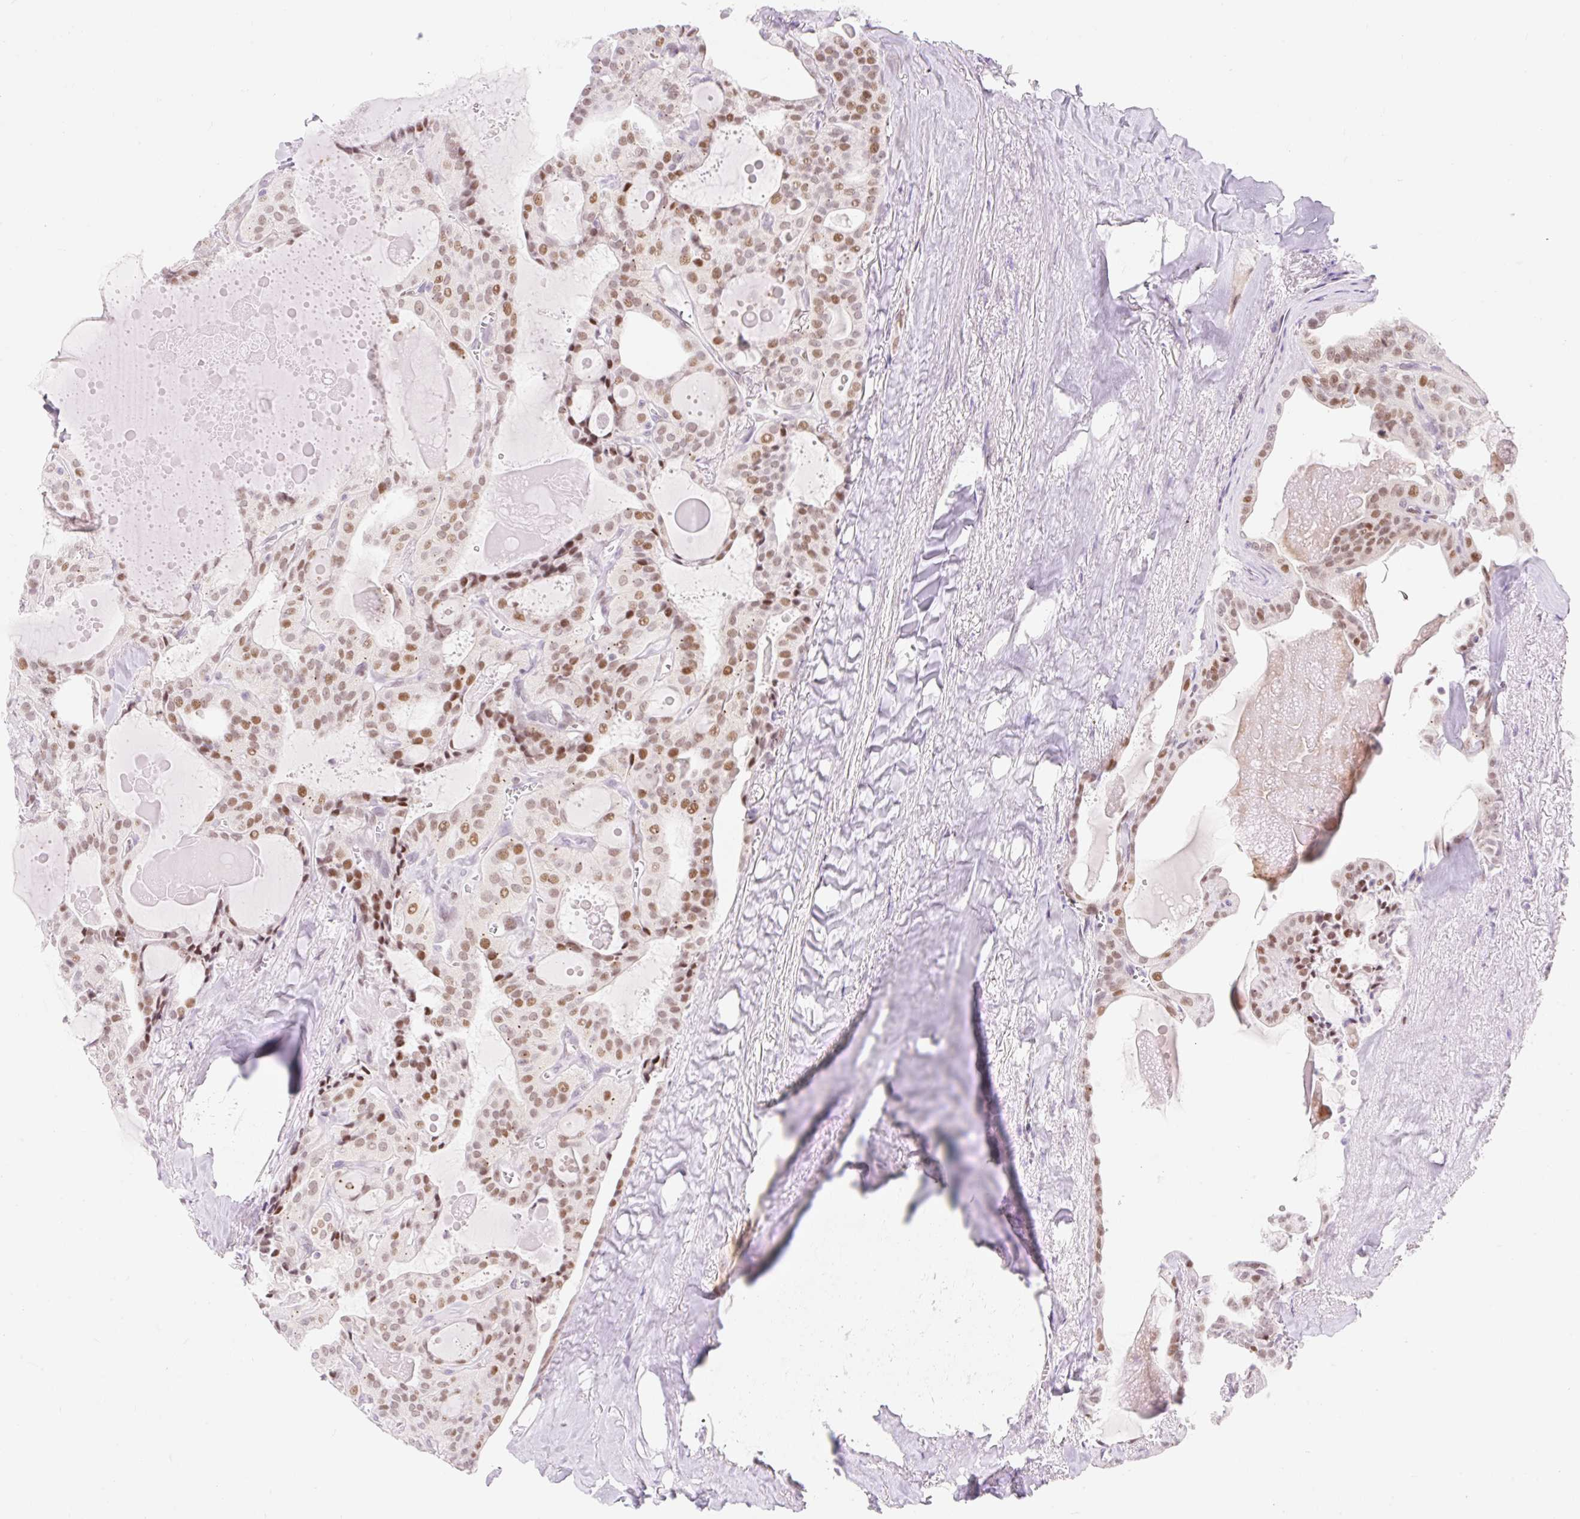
{"staining": {"intensity": "moderate", "quantity": ">75%", "location": "nuclear"}, "tissue": "thyroid cancer", "cell_type": "Tumor cells", "image_type": "cancer", "snomed": [{"axis": "morphology", "description": "Papillary adenocarcinoma, NOS"}, {"axis": "topography", "description": "Thyroid gland"}], "caption": "Immunohistochemistry micrograph of neoplastic tissue: thyroid cancer (papillary adenocarcinoma) stained using IHC reveals medium levels of moderate protein expression localized specifically in the nuclear of tumor cells, appearing as a nuclear brown color.", "gene": "H2BW1", "patient": {"sex": "male", "age": 52}}